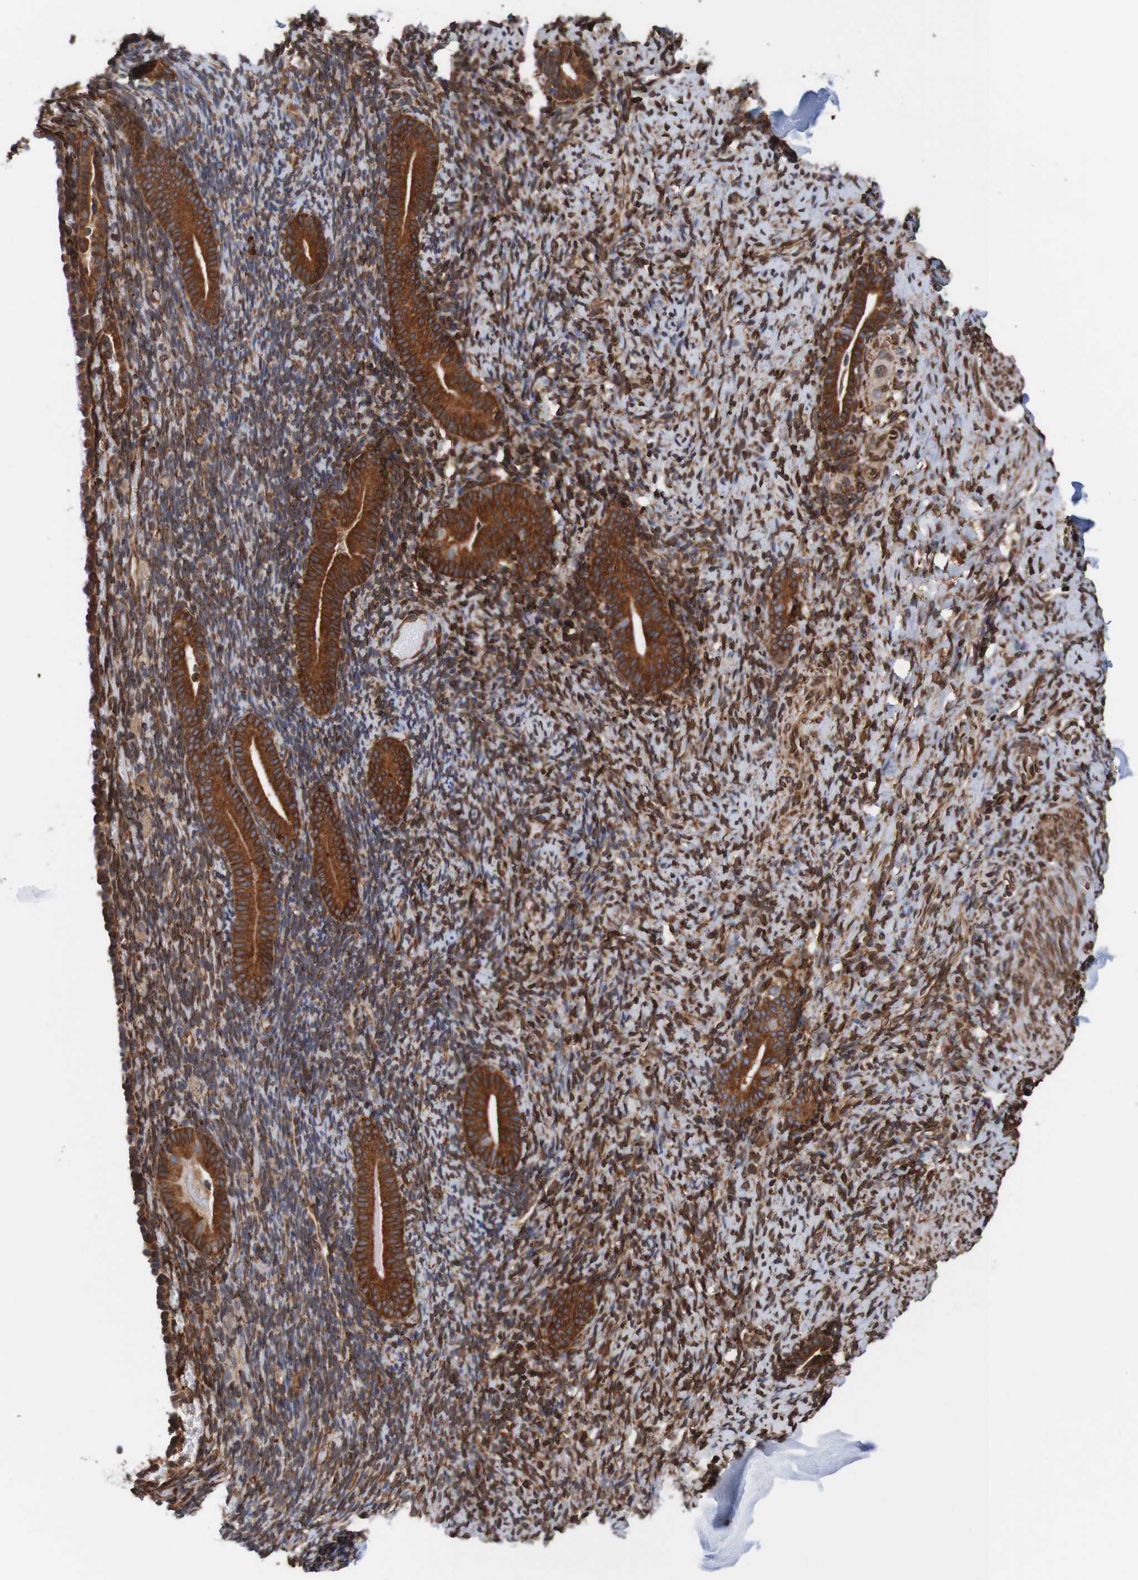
{"staining": {"intensity": "strong", "quantity": "25%-75%", "location": "cytoplasmic/membranous"}, "tissue": "endometrium", "cell_type": "Cells in endometrial stroma", "image_type": "normal", "snomed": [{"axis": "morphology", "description": "Normal tissue, NOS"}, {"axis": "topography", "description": "Endometrium"}], "caption": "A histopathology image of human endometrium stained for a protein demonstrates strong cytoplasmic/membranous brown staining in cells in endometrial stroma. (IHC, brightfield microscopy, high magnification).", "gene": "TMEM109", "patient": {"sex": "female", "age": 51}}